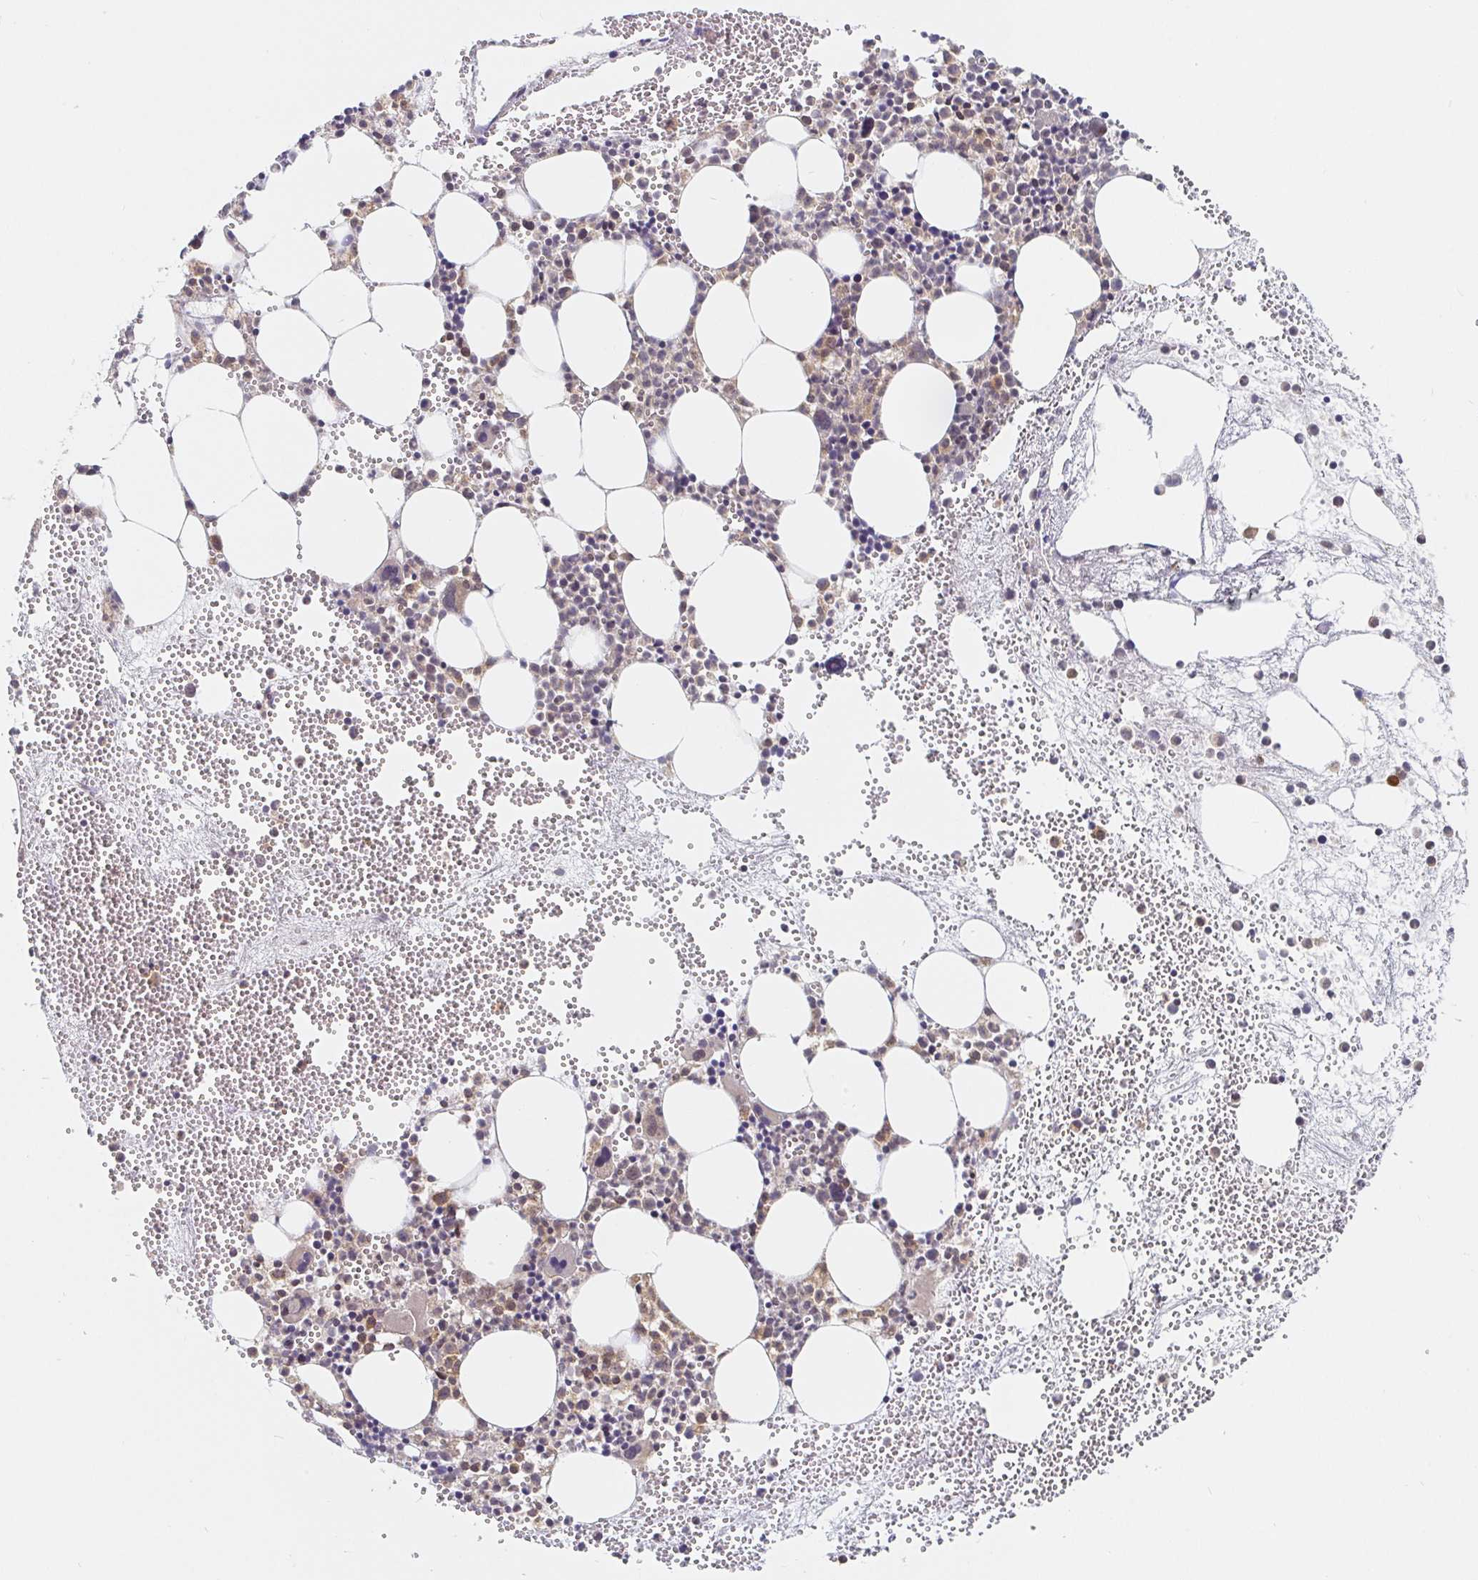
{"staining": {"intensity": "moderate", "quantity": "<25%", "location": "cytoplasmic/membranous"}, "tissue": "bone marrow", "cell_type": "Hematopoietic cells", "image_type": "normal", "snomed": [{"axis": "morphology", "description": "Normal tissue, NOS"}, {"axis": "topography", "description": "Bone marrow"}], "caption": "Normal bone marrow displays moderate cytoplasmic/membranous staining in about <25% of hematopoietic cells.", "gene": "ALG1L2", "patient": {"sex": "female", "age": 57}}